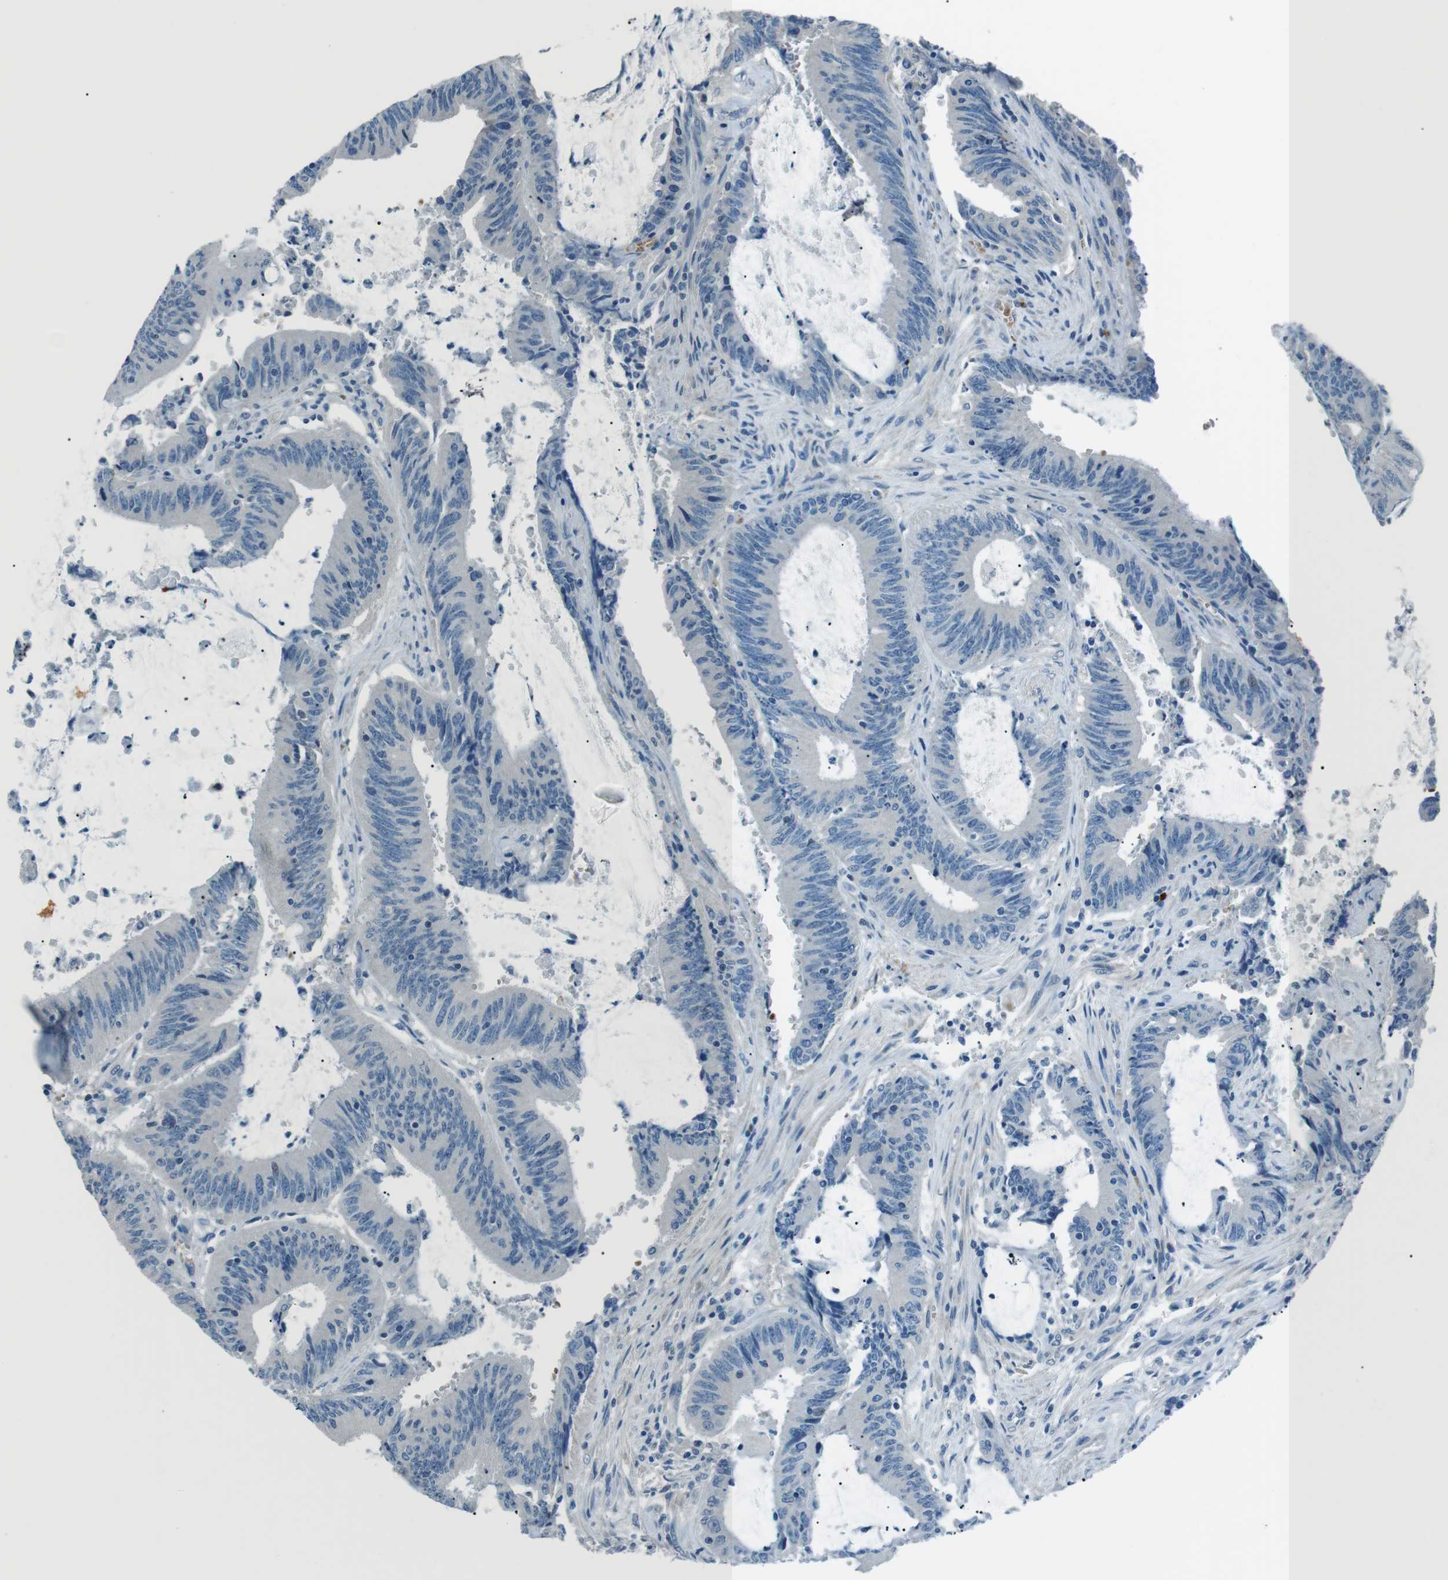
{"staining": {"intensity": "negative", "quantity": "none", "location": "none"}, "tissue": "colorectal cancer", "cell_type": "Tumor cells", "image_type": "cancer", "snomed": [{"axis": "morphology", "description": "Normal tissue, NOS"}, {"axis": "morphology", "description": "Adenocarcinoma, NOS"}, {"axis": "topography", "description": "Rectum"}], "caption": "Micrograph shows no significant protein expression in tumor cells of colorectal cancer.", "gene": "ST6GAL1", "patient": {"sex": "female", "age": 66}}